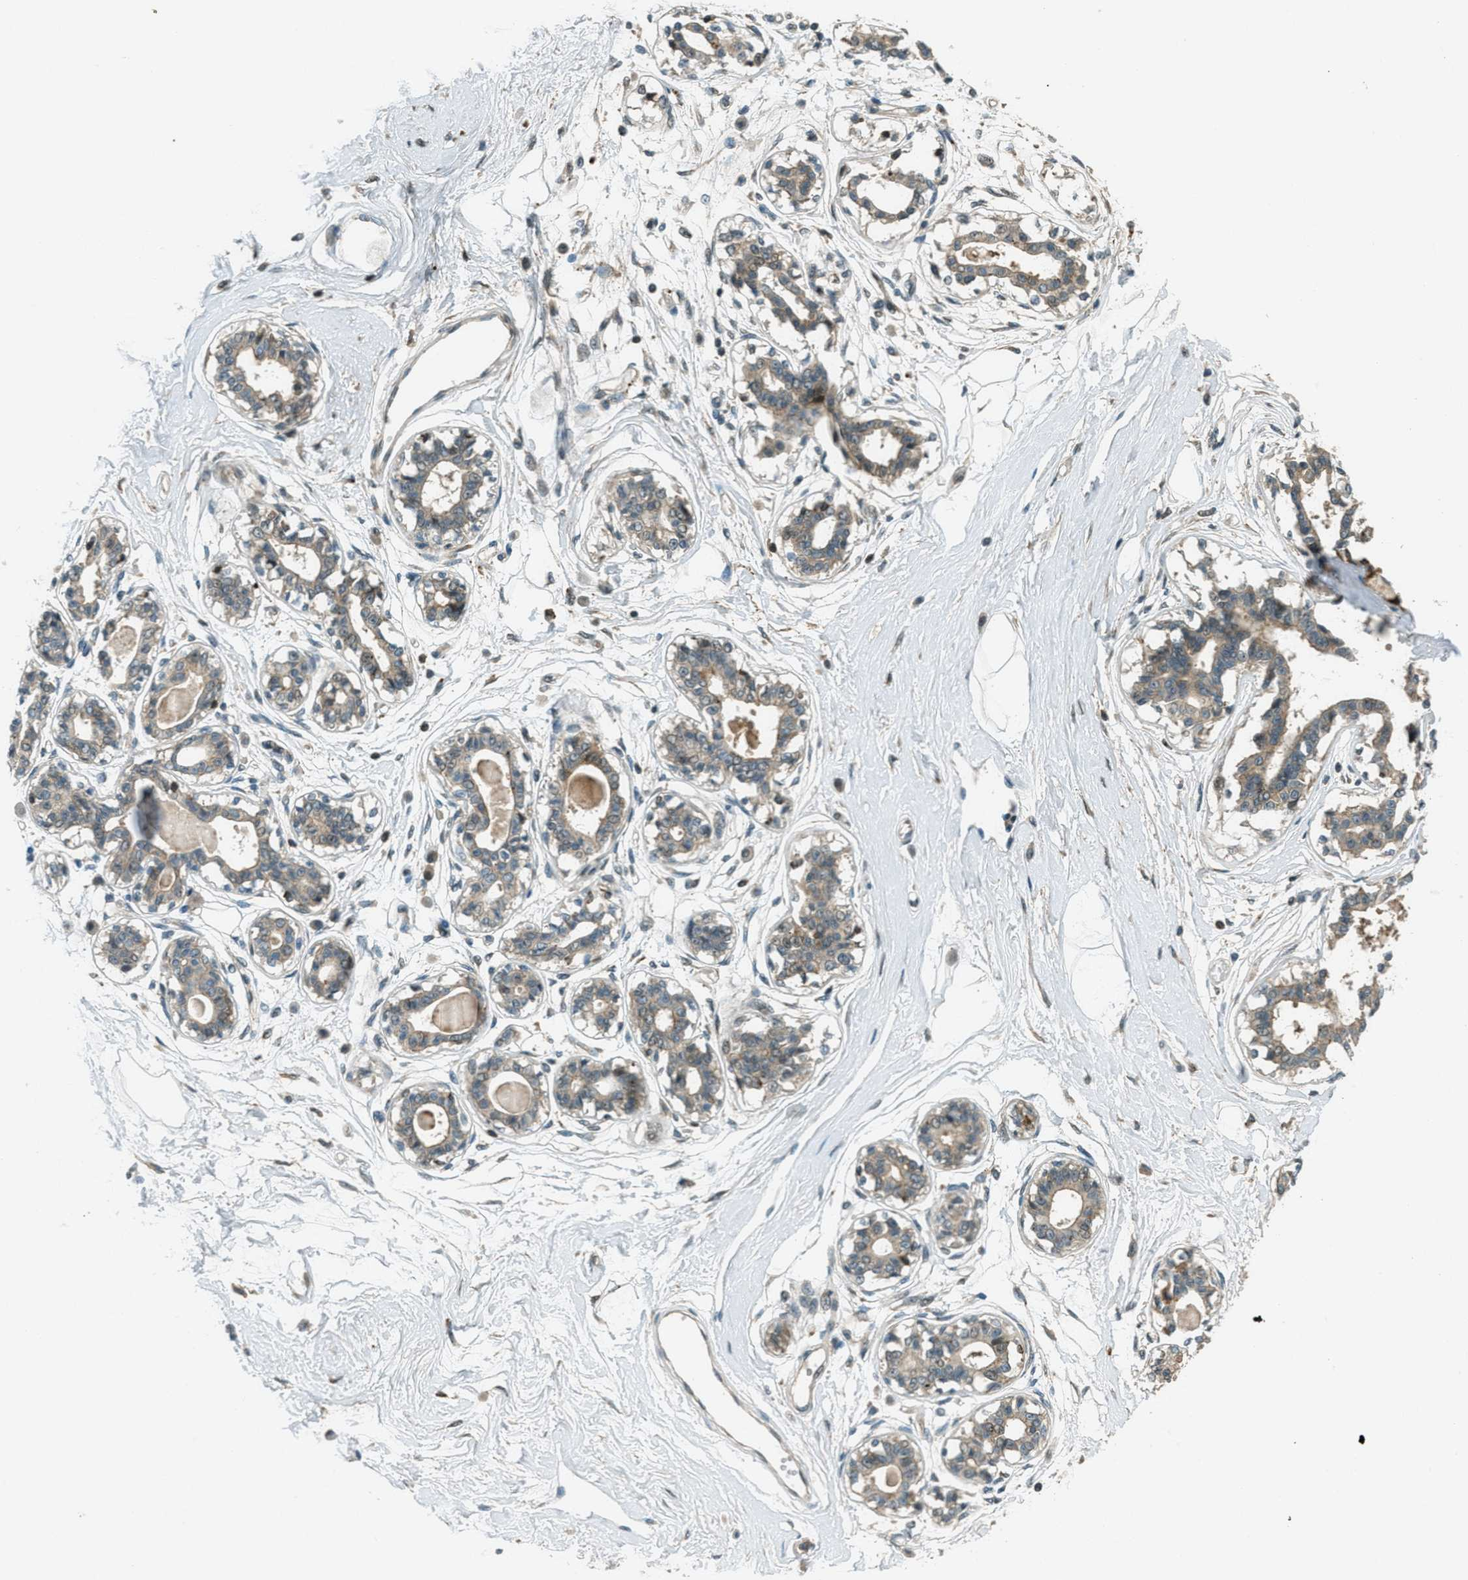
{"staining": {"intensity": "negative", "quantity": "none", "location": "none"}, "tissue": "breast", "cell_type": "Adipocytes", "image_type": "normal", "snomed": [{"axis": "morphology", "description": "Normal tissue, NOS"}, {"axis": "topography", "description": "Breast"}], "caption": "Micrograph shows no protein positivity in adipocytes of unremarkable breast. (IHC, brightfield microscopy, high magnification).", "gene": "PTPN23", "patient": {"sex": "female", "age": 45}}